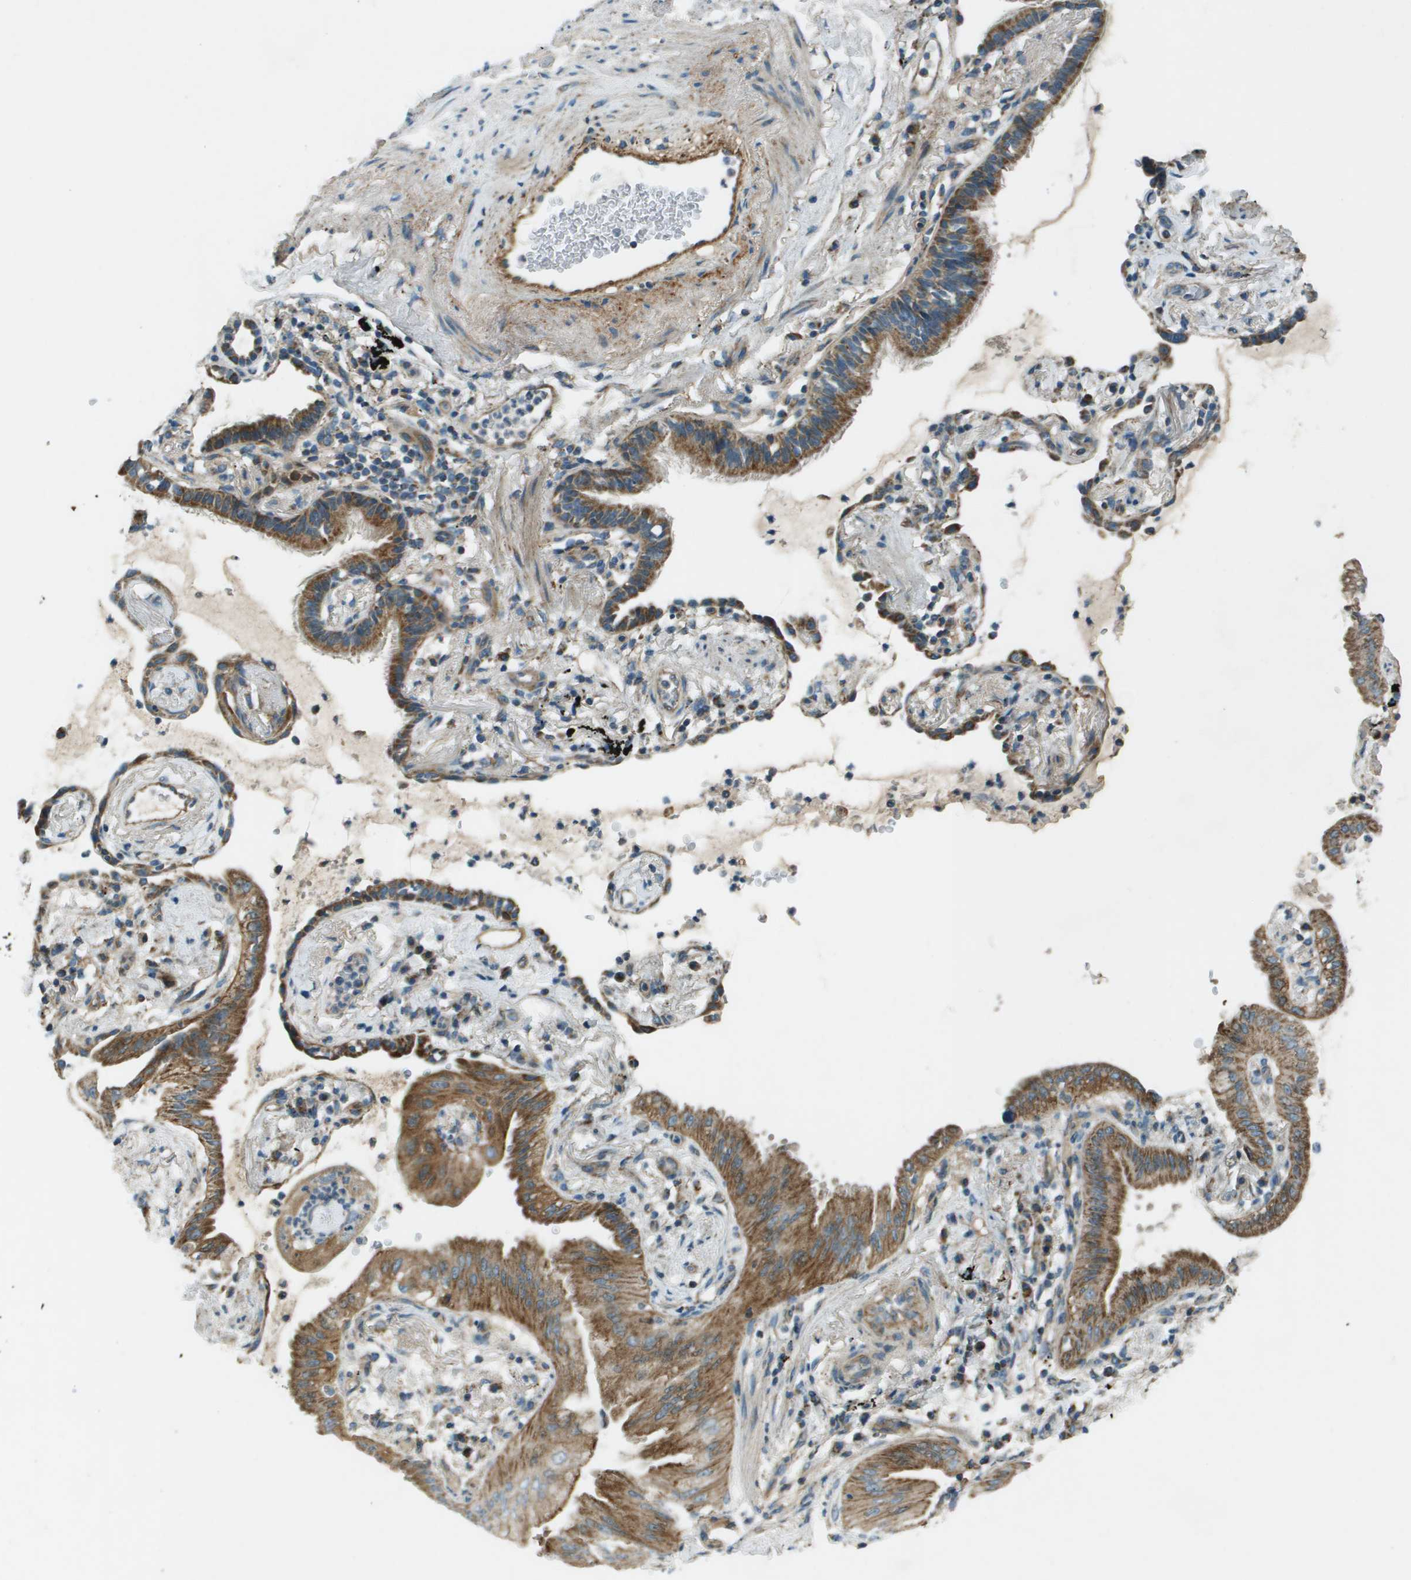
{"staining": {"intensity": "moderate", "quantity": ">75%", "location": "cytoplasmic/membranous"}, "tissue": "lung cancer", "cell_type": "Tumor cells", "image_type": "cancer", "snomed": [{"axis": "morphology", "description": "Normal tissue, NOS"}, {"axis": "morphology", "description": "Adenocarcinoma, NOS"}, {"axis": "topography", "description": "Bronchus"}, {"axis": "topography", "description": "Lung"}], "caption": "Brown immunohistochemical staining in human lung cancer shows moderate cytoplasmic/membranous positivity in about >75% of tumor cells. (DAB IHC with brightfield microscopy, high magnification).", "gene": "MIGA1", "patient": {"sex": "female", "age": 70}}